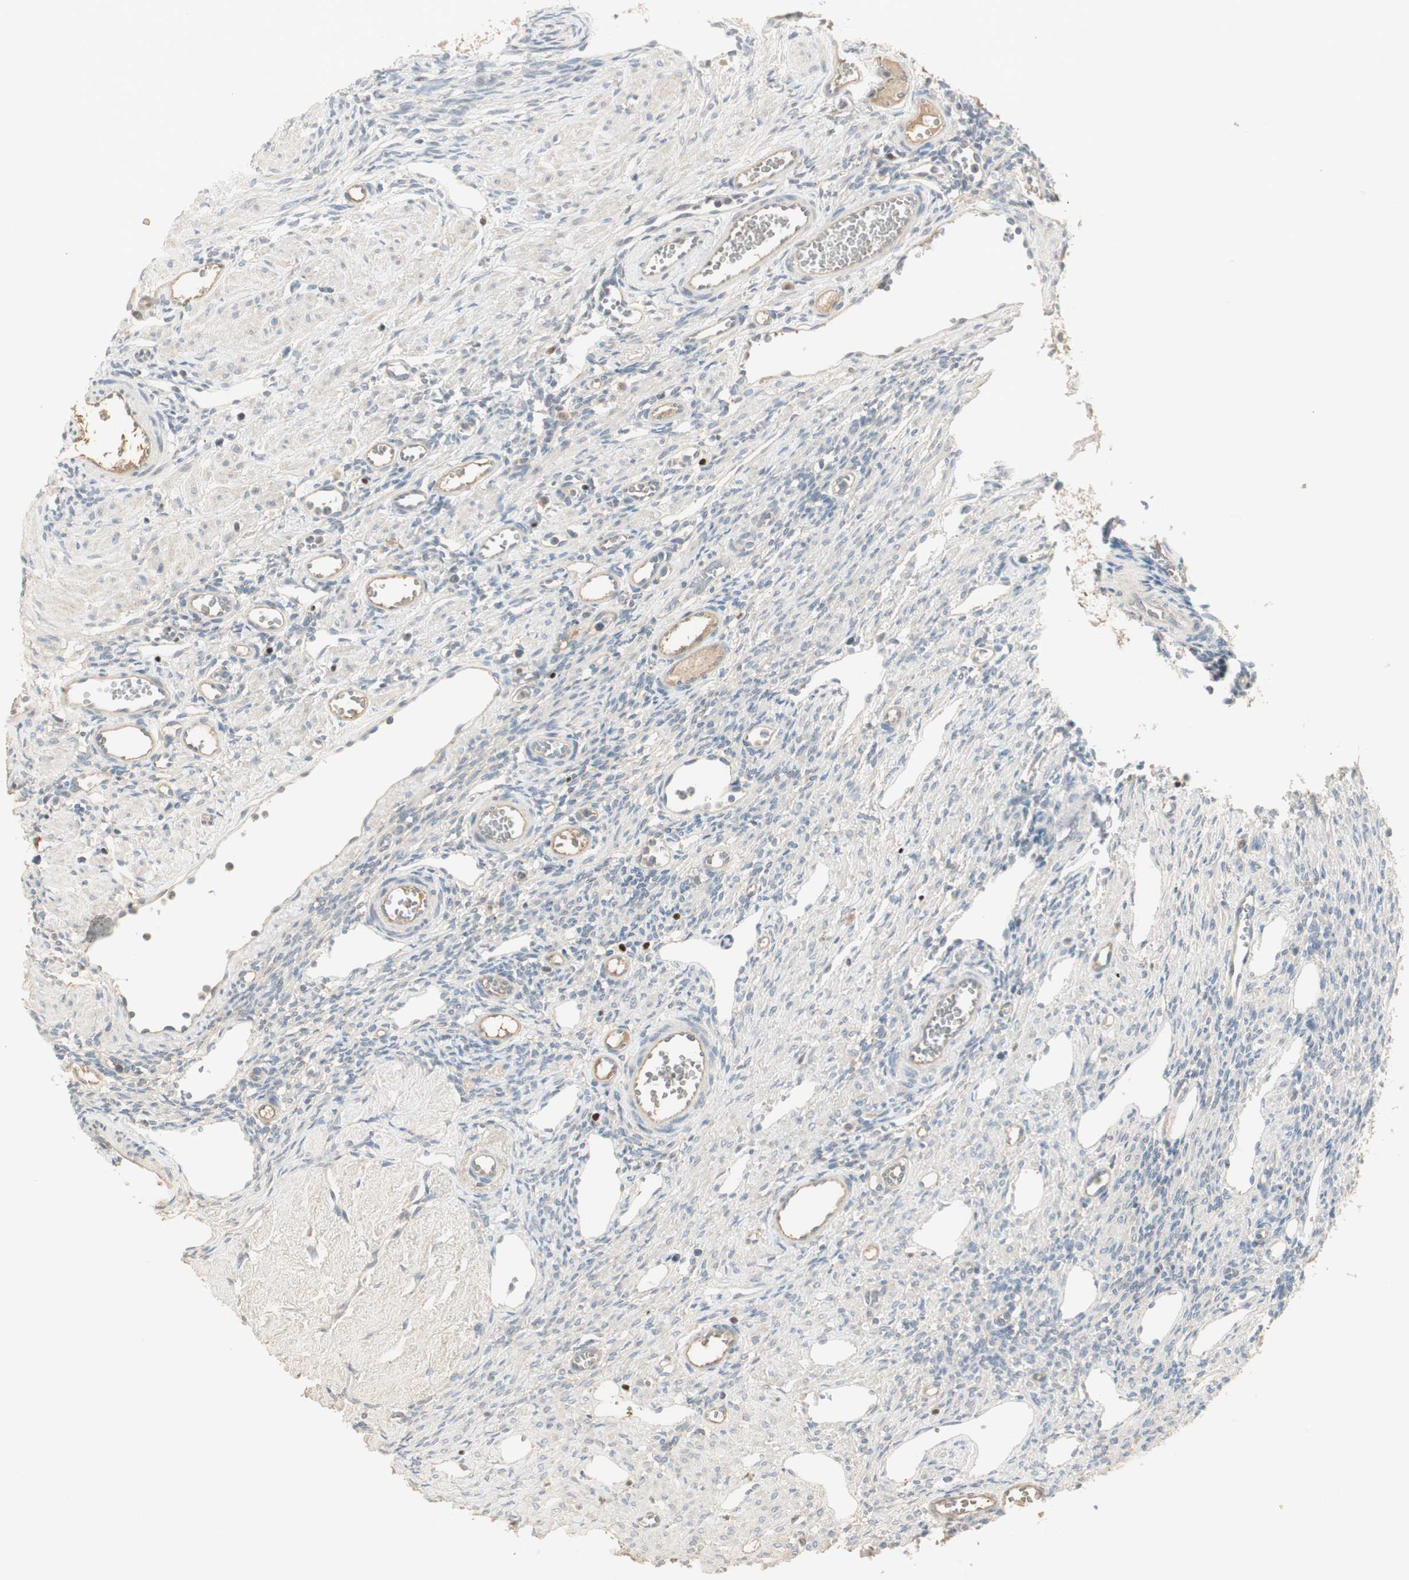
{"staining": {"intensity": "weak", "quantity": "<25%", "location": "cytoplasmic/membranous"}, "tissue": "ovary", "cell_type": "Ovarian stroma cells", "image_type": "normal", "snomed": [{"axis": "morphology", "description": "Normal tissue, NOS"}, {"axis": "topography", "description": "Ovary"}], "caption": "IHC micrograph of unremarkable ovary stained for a protein (brown), which exhibits no staining in ovarian stroma cells. (Immunohistochemistry (ihc), brightfield microscopy, high magnification).", "gene": "RUNX2", "patient": {"sex": "female", "age": 33}}